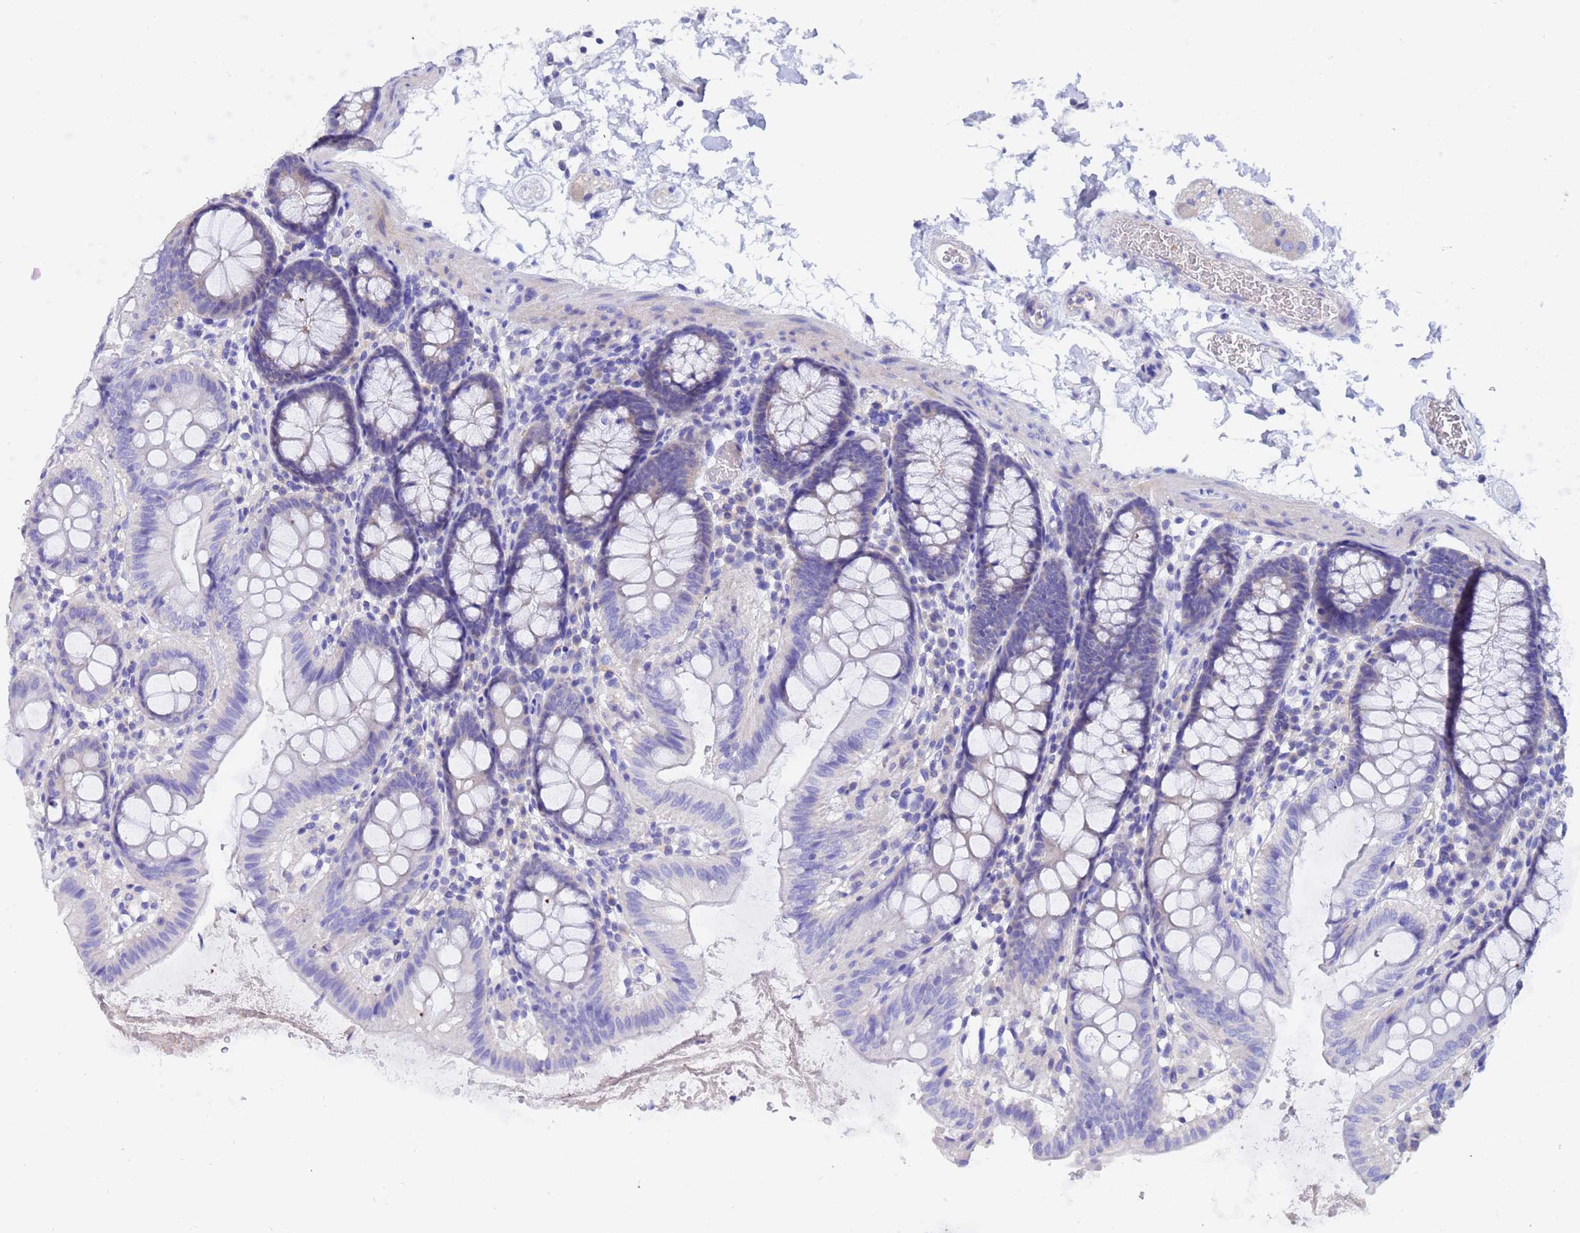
{"staining": {"intensity": "negative", "quantity": "none", "location": "none"}, "tissue": "colon", "cell_type": "Endothelial cells", "image_type": "normal", "snomed": [{"axis": "morphology", "description": "Normal tissue, NOS"}, {"axis": "topography", "description": "Colon"}], "caption": "Immunohistochemical staining of unremarkable human colon shows no significant staining in endothelial cells. (DAB IHC, high magnification).", "gene": "UBE2O", "patient": {"sex": "male", "age": 75}}